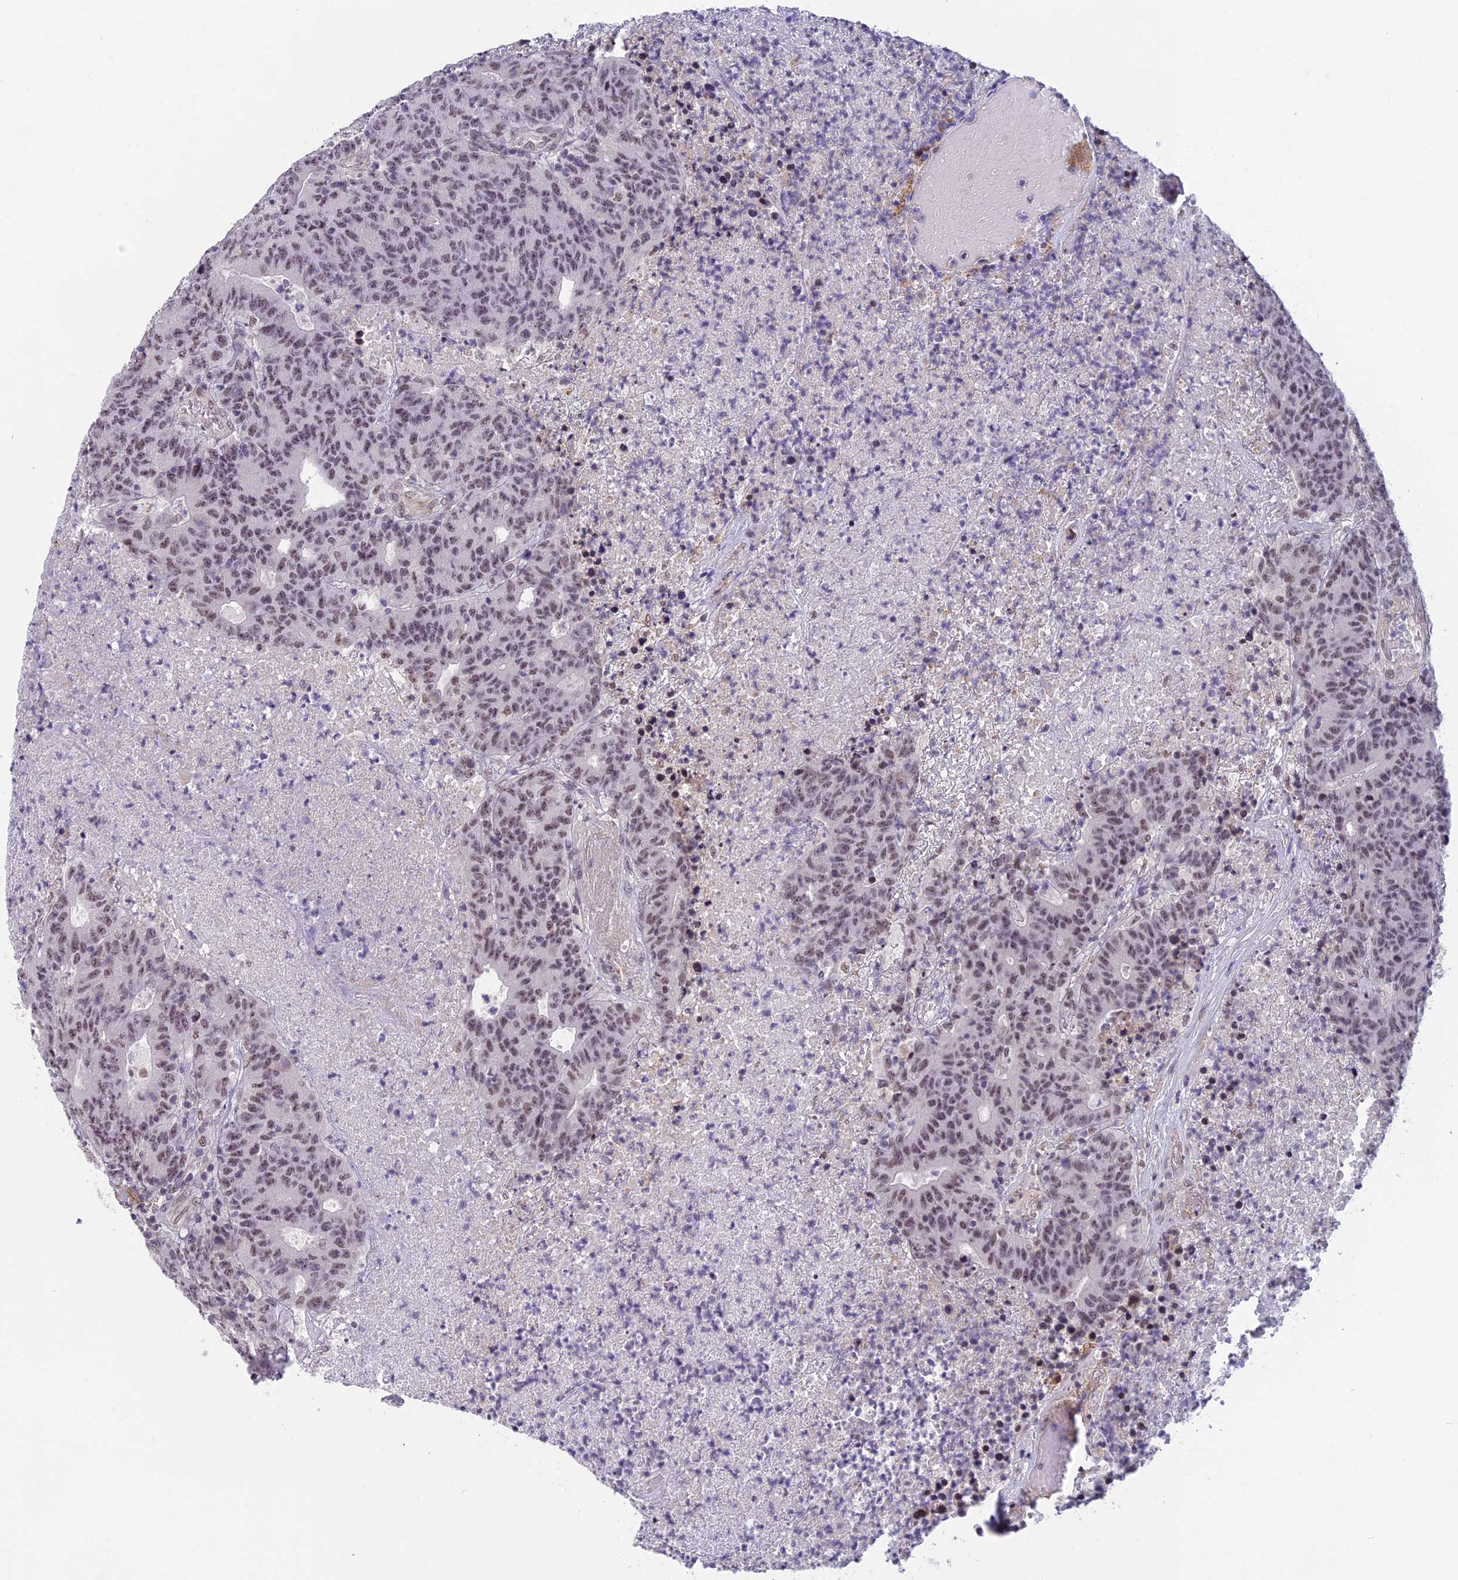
{"staining": {"intensity": "weak", "quantity": "25%-75%", "location": "nuclear"}, "tissue": "colorectal cancer", "cell_type": "Tumor cells", "image_type": "cancer", "snomed": [{"axis": "morphology", "description": "Adenocarcinoma, NOS"}, {"axis": "topography", "description": "Colon"}], "caption": "The micrograph displays staining of colorectal adenocarcinoma, revealing weak nuclear protein positivity (brown color) within tumor cells. (DAB = brown stain, brightfield microscopy at high magnification).", "gene": "MORF4L1", "patient": {"sex": "female", "age": 75}}